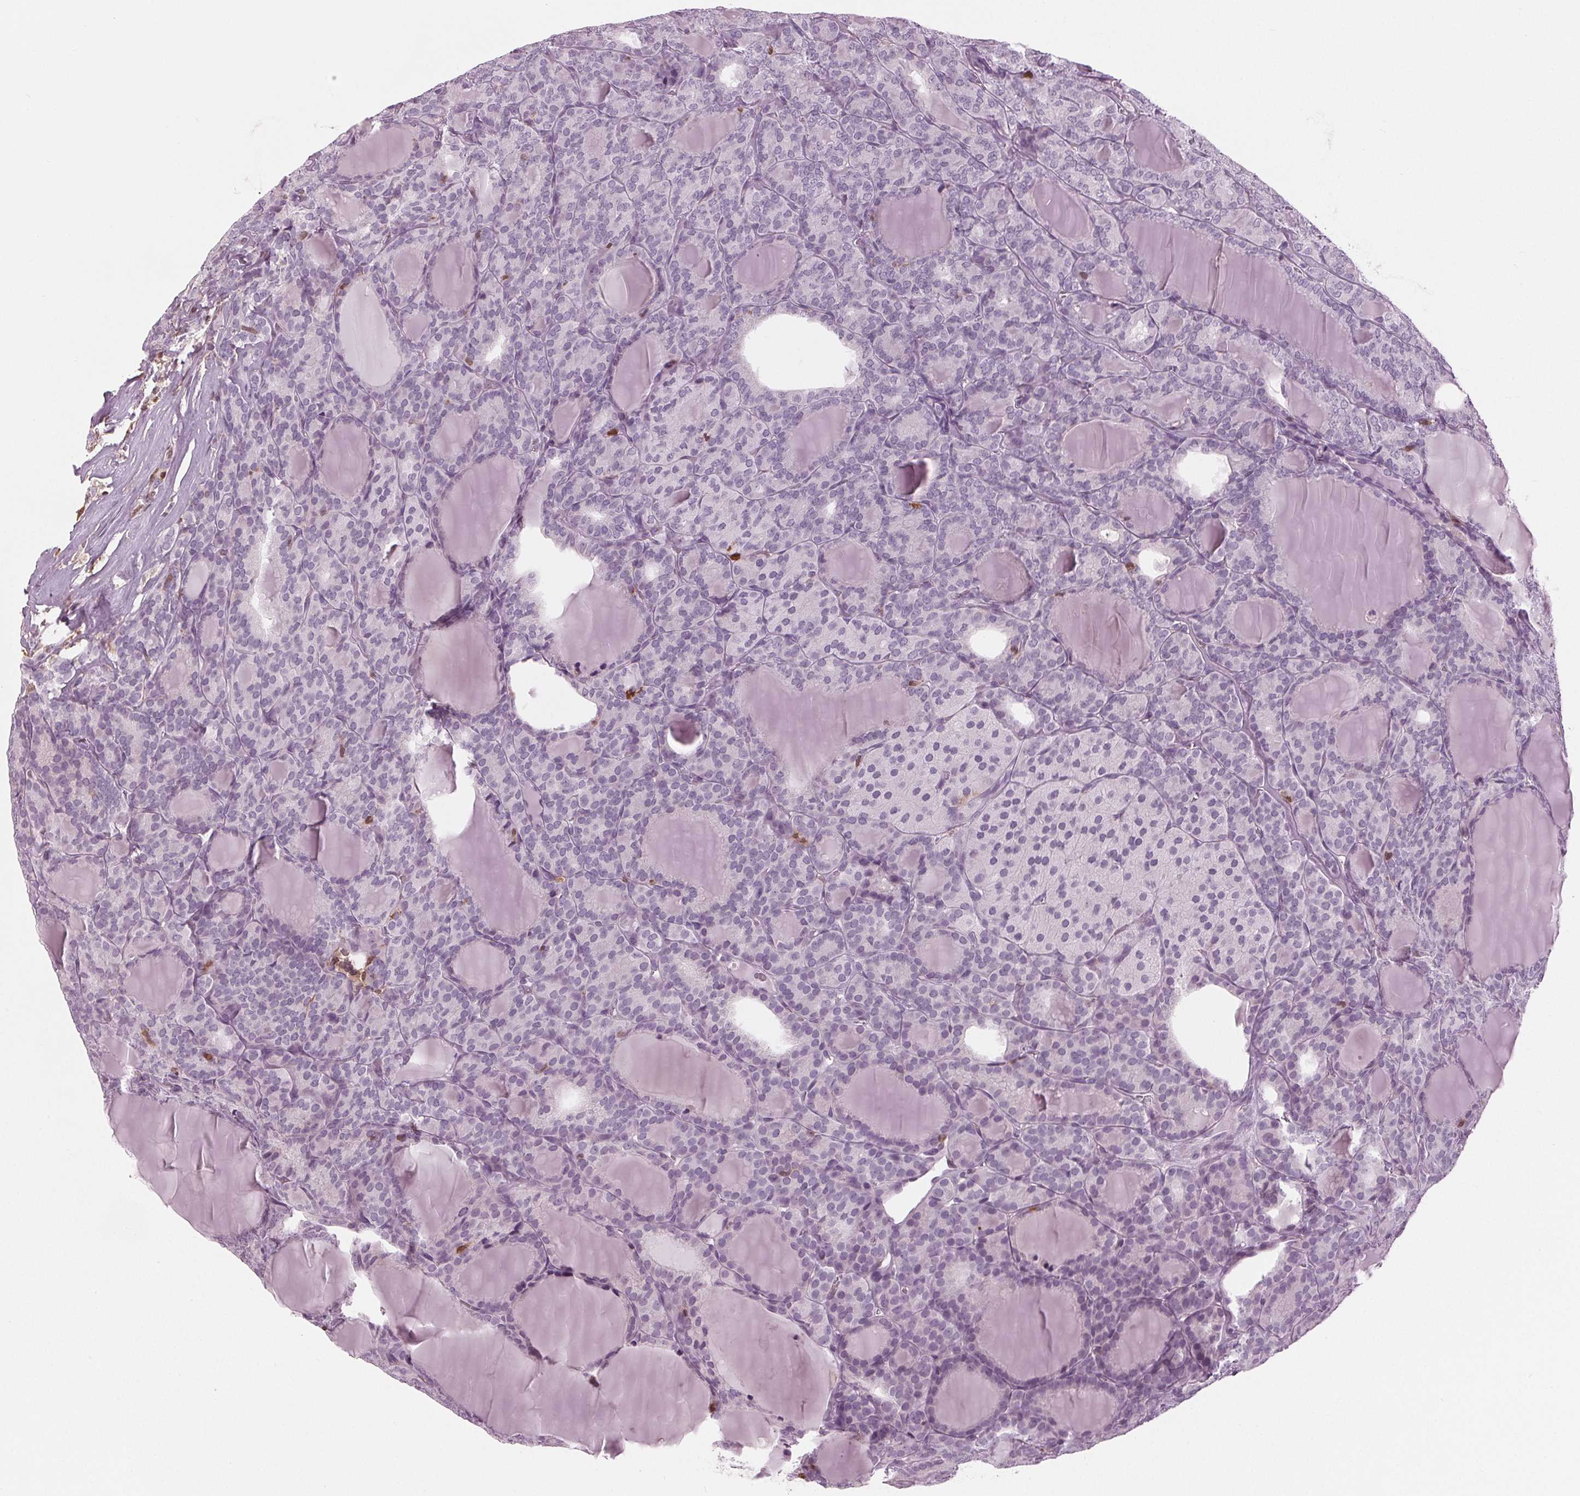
{"staining": {"intensity": "negative", "quantity": "none", "location": "none"}, "tissue": "thyroid cancer", "cell_type": "Tumor cells", "image_type": "cancer", "snomed": [{"axis": "morphology", "description": "Follicular adenoma carcinoma, NOS"}, {"axis": "topography", "description": "Thyroid gland"}], "caption": "Thyroid cancer (follicular adenoma carcinoma) stained for a protein using immunohistochemistry (IHC) exhibits no staining tumor cells.", "gene": "BTLA", "patient": {"sex": "male", "age": 74}}